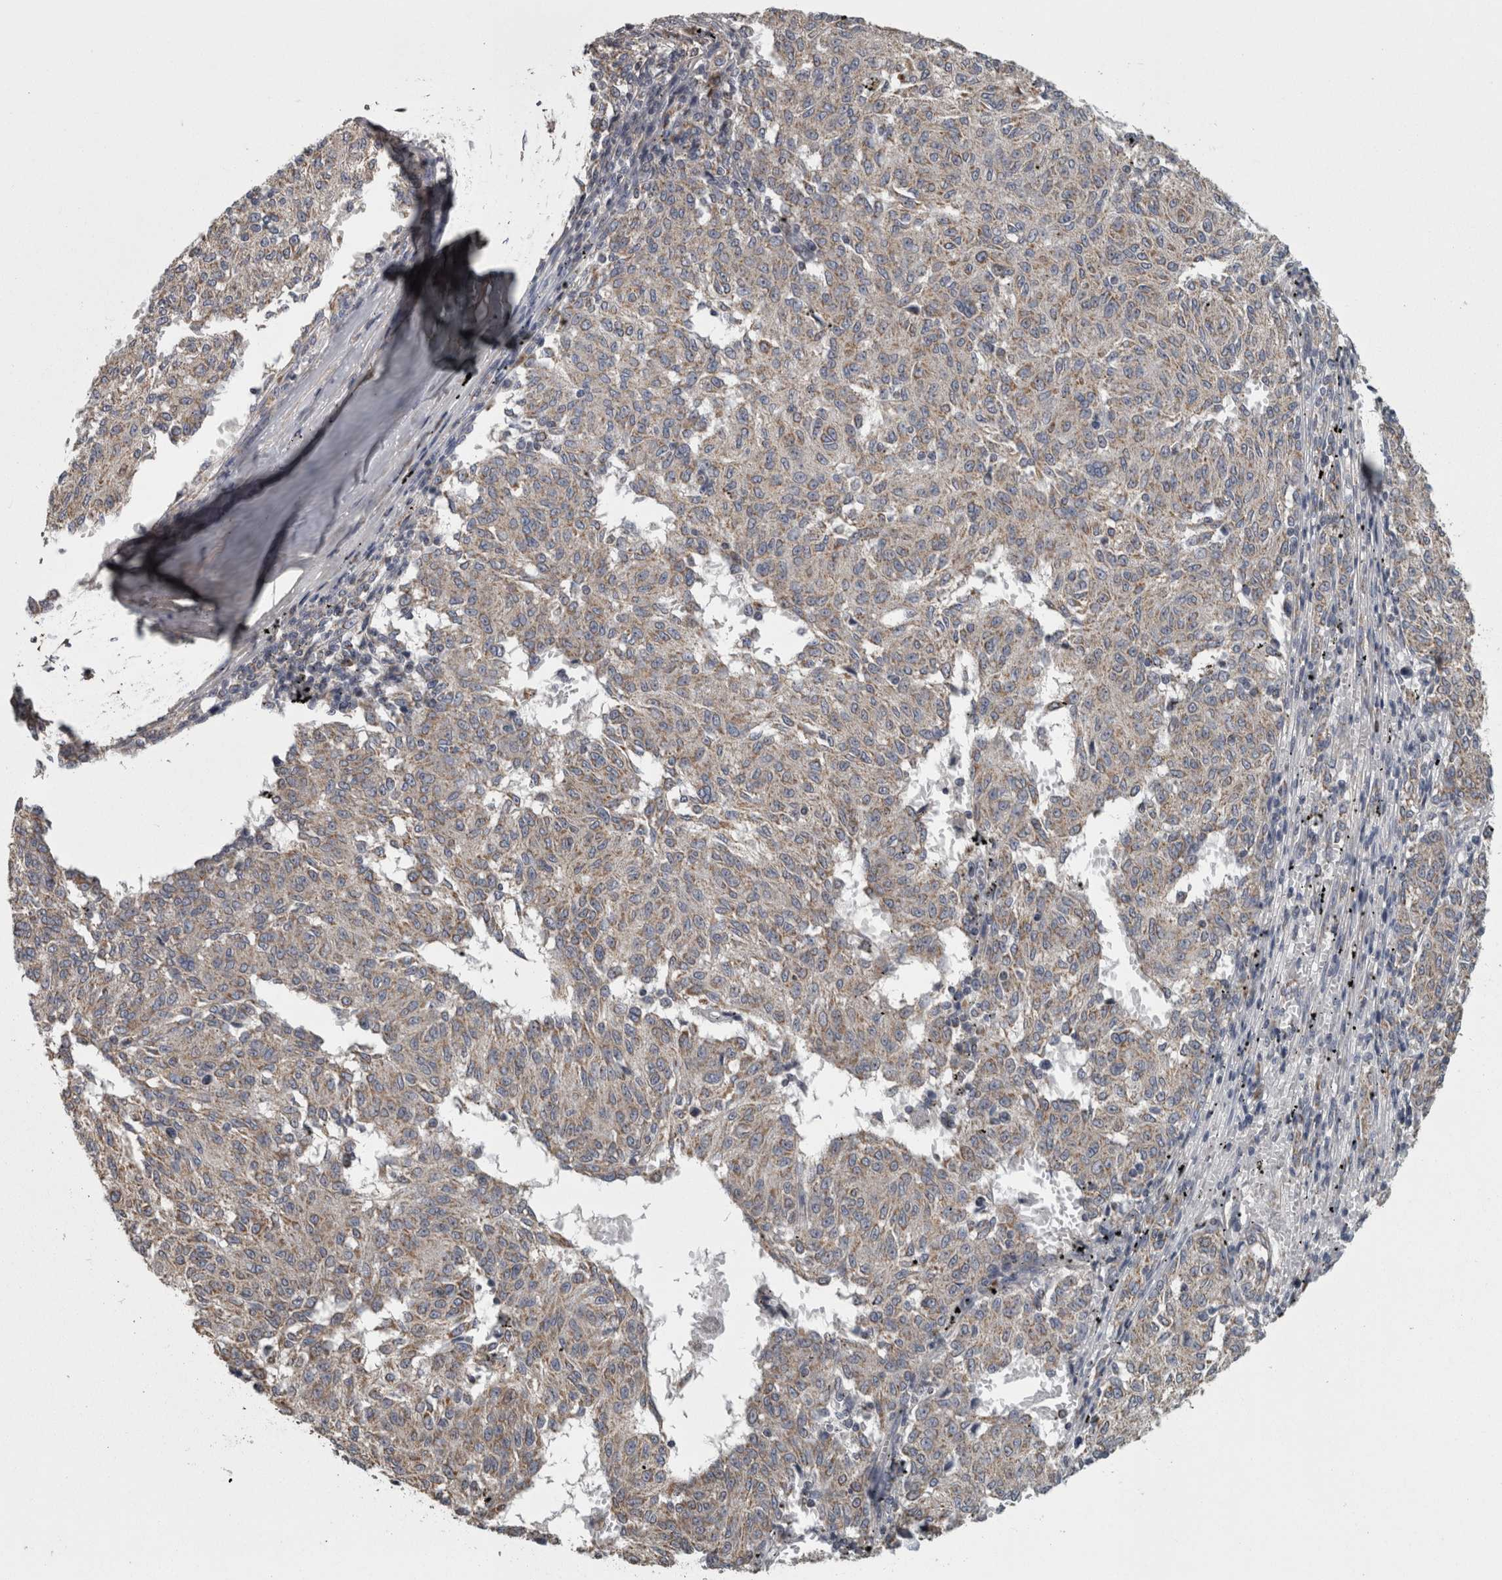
{"staining": {"intensity": "moderate", "quantity": "25%-75%", "location": "cytoplasmic/membranous"}, "tissue": "melanoma", "cell_type": "Tumor cells", "image_type": "cancer", "snomed": [{"axis": "morphology", "description": "Malignant melanoma, NOS"}, {"axis": "topography", "description": "Skin"}], "caption": "Approximately 25%-75% of tumor cells in malignant melanoma display moderate cytoplasmic/membranous protein staining as visualized by brown immunohistochemical staining.", "gene": "FRK", "patient": {"sex": "female", "age": 72}}